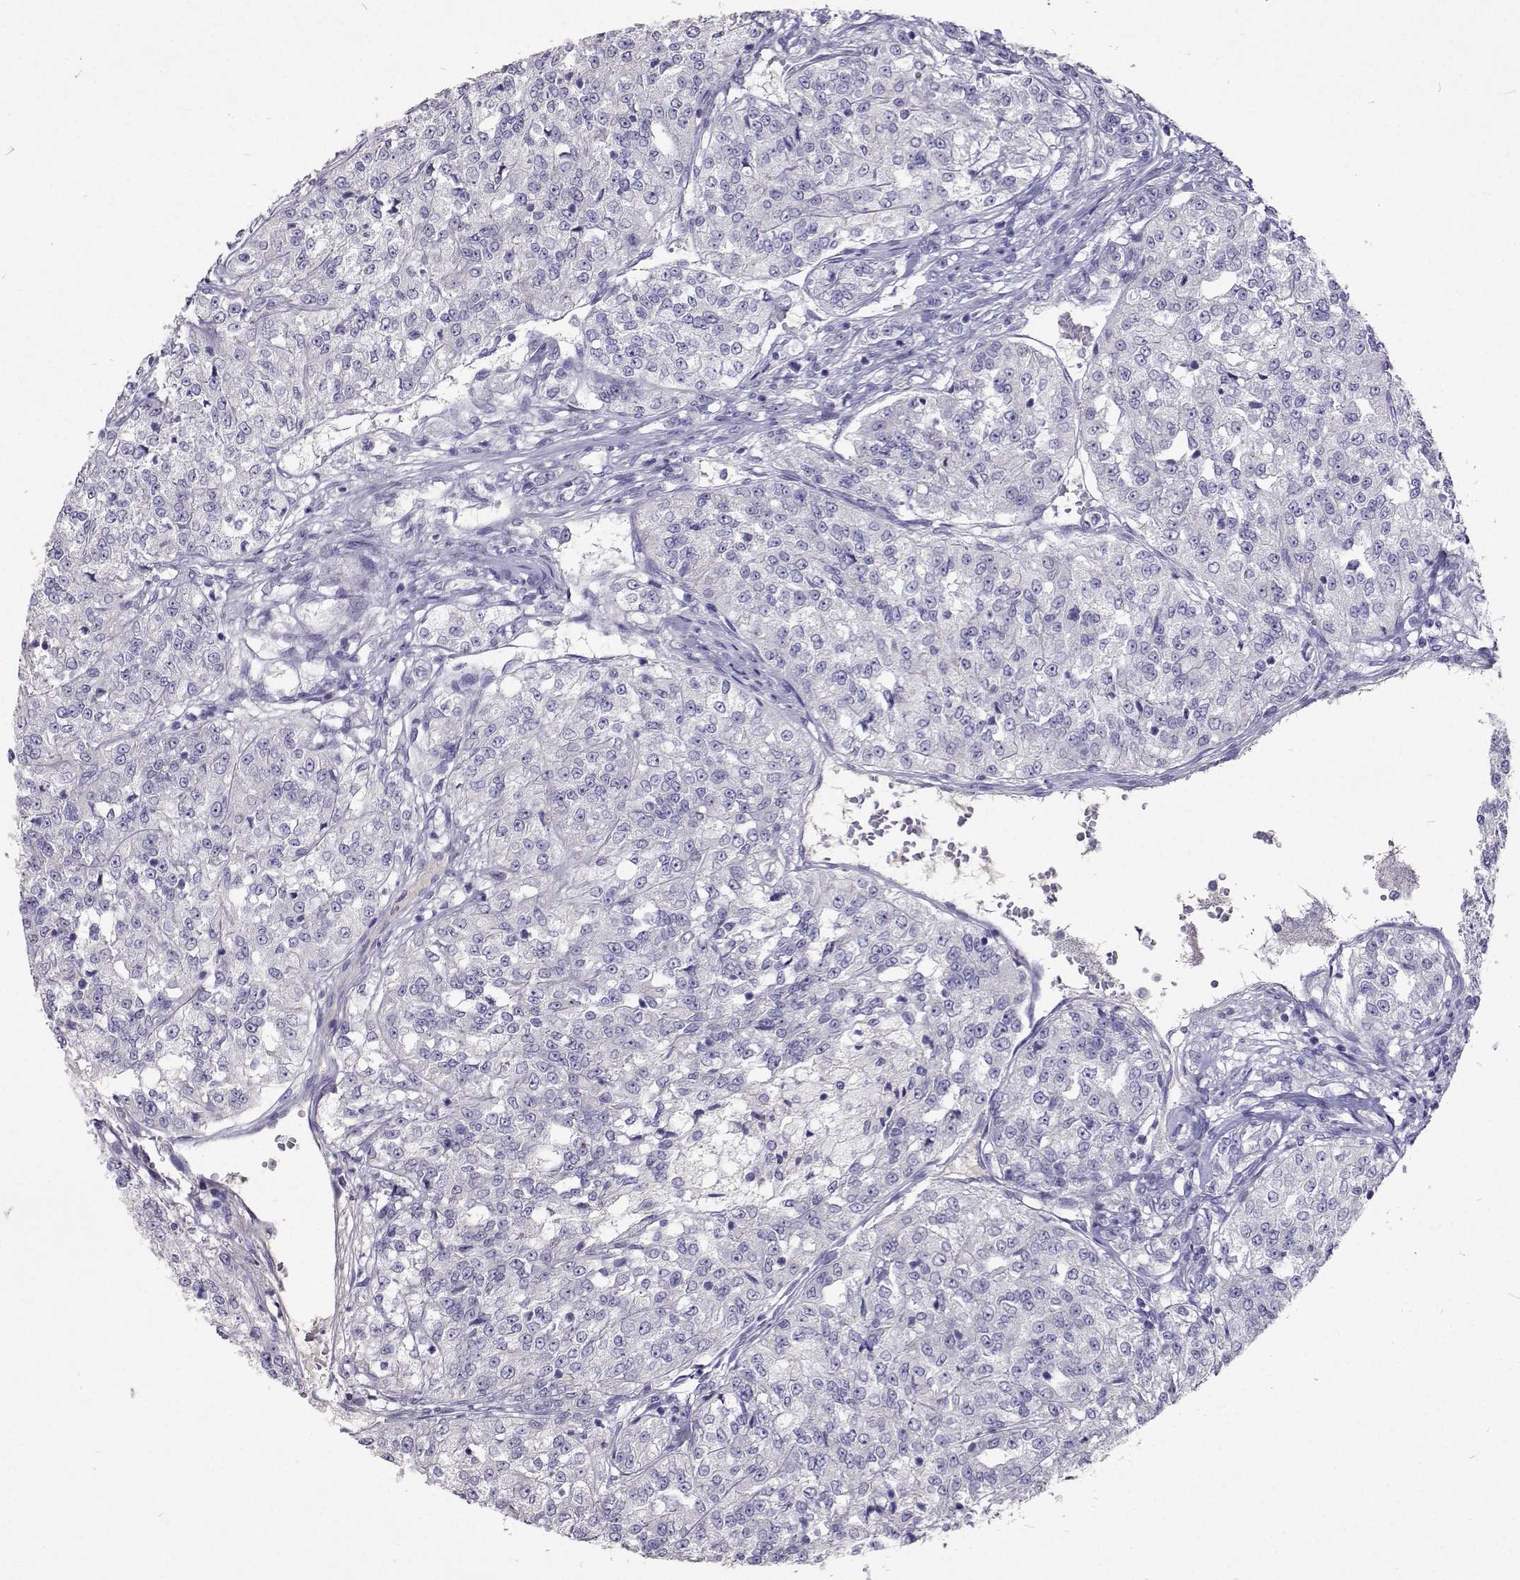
{"staining": {"intensity": "negative", "quantity": "none", "location": "none"}, "tissue": "renal cancer", "cell_type": "Tumor cells", "image_type": "cancer", "snomed": [{"axis": "morphology", "description": "Adenocarcinoma, NOS"}, {"axis": "topography", "description": "Kidney"}], "caption": "Tumor cells are negative for brown protein staining in renal cancer. Nuclei are stained in blue.", "gene": "CFAP44", "patient": {"sex": "female", "age": 63}}